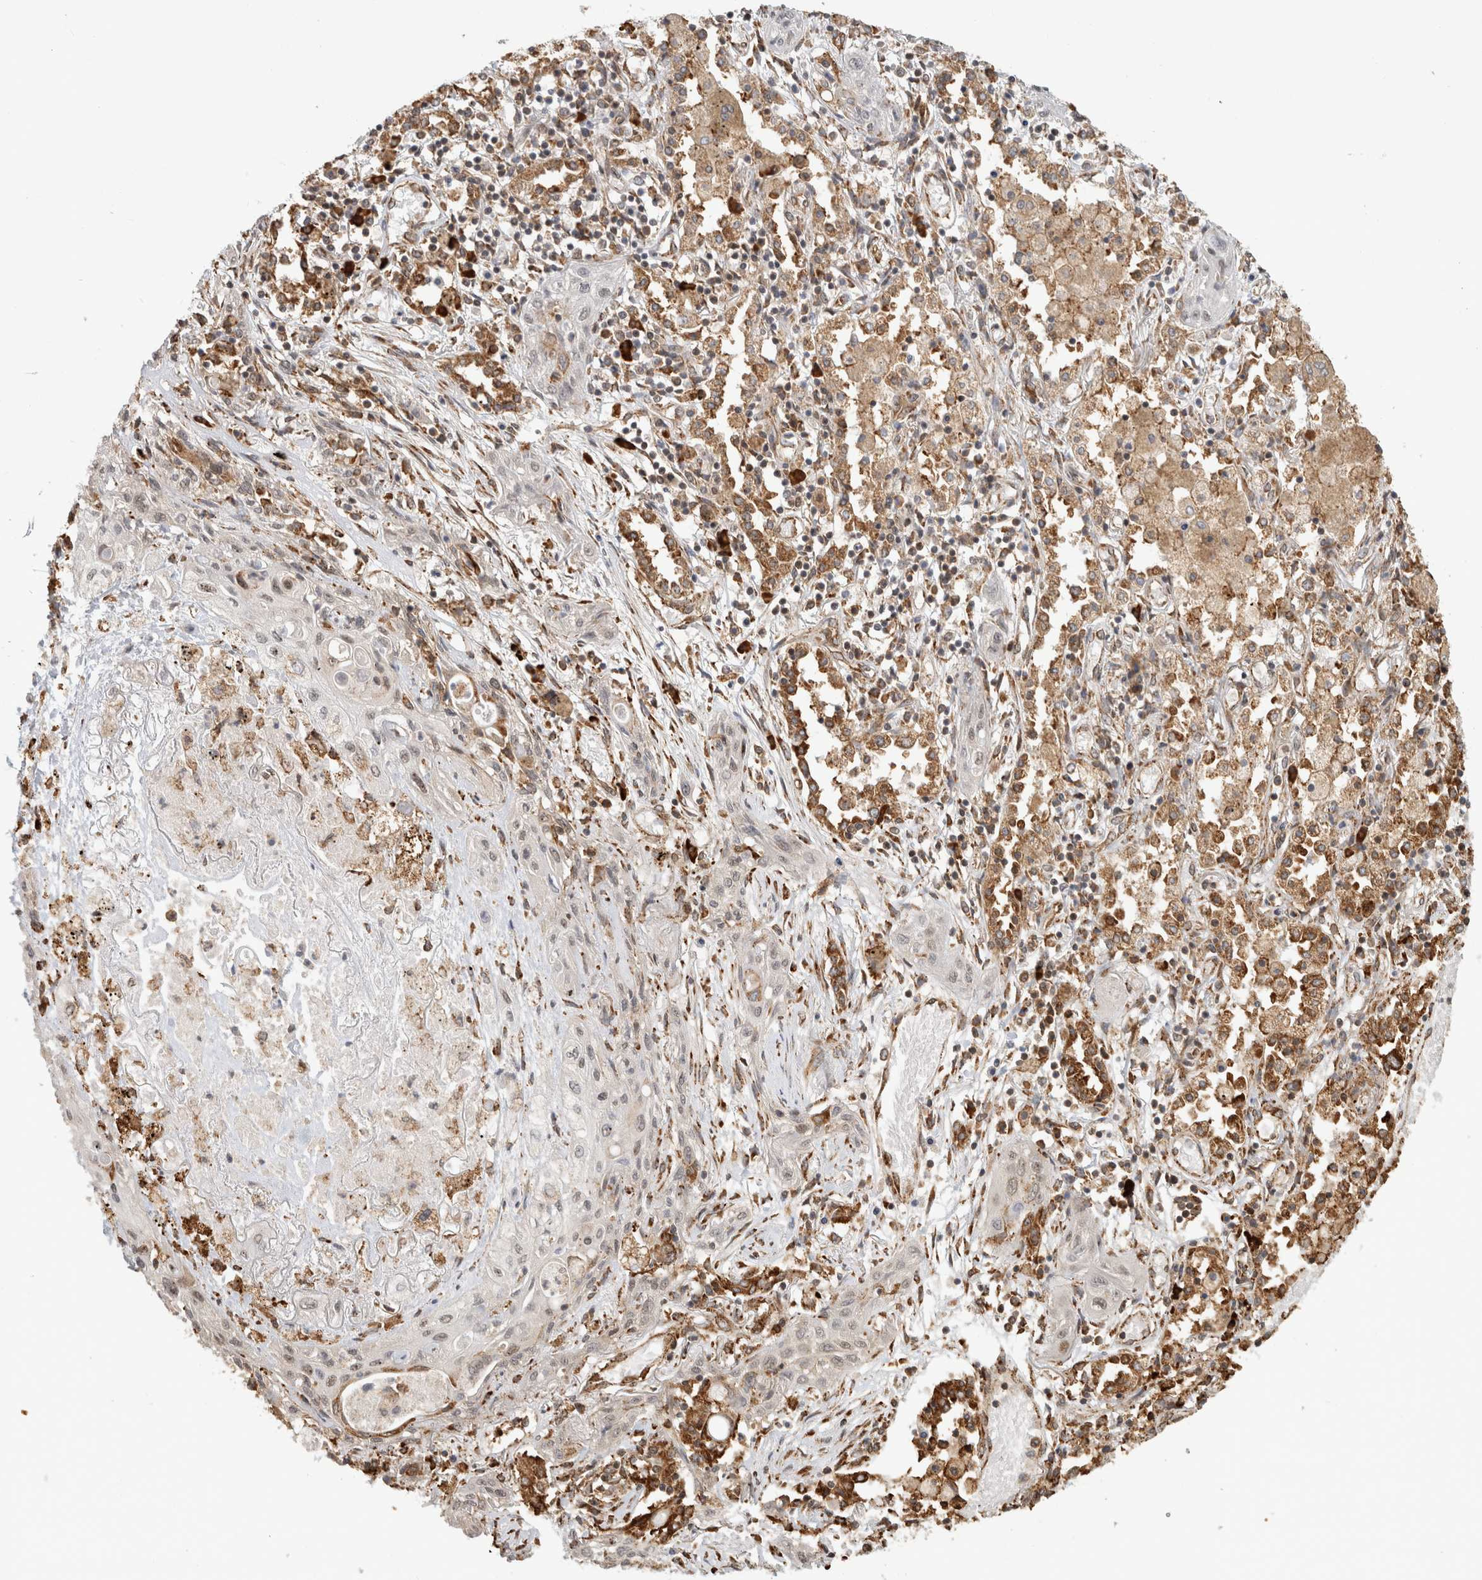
{"staining": {"intensity": "negative", "quantity": "none", "location": "none"}, "tissue": "lung cancer", "cell_type": "Tumor cells", "image_type": "cancer", "snomed": [{"axis": "morphology", "description": "Squamous cell carcinoma, NOS"}, {"axis": "topography", "description": "Lung"}], "caption": "High magnification brightfield microscopy of squamous cell carcinoma (lung) stained with DAB (3,3'-diaminobenzidine) (brown) and counterstained with hematoxylin (blue): tumor cells show no significant staining. (Brightfield microscopy of DAB IHC at high magnification).", "gene": "MS4A7", "patient": {"sex": "female", "age": 47}}